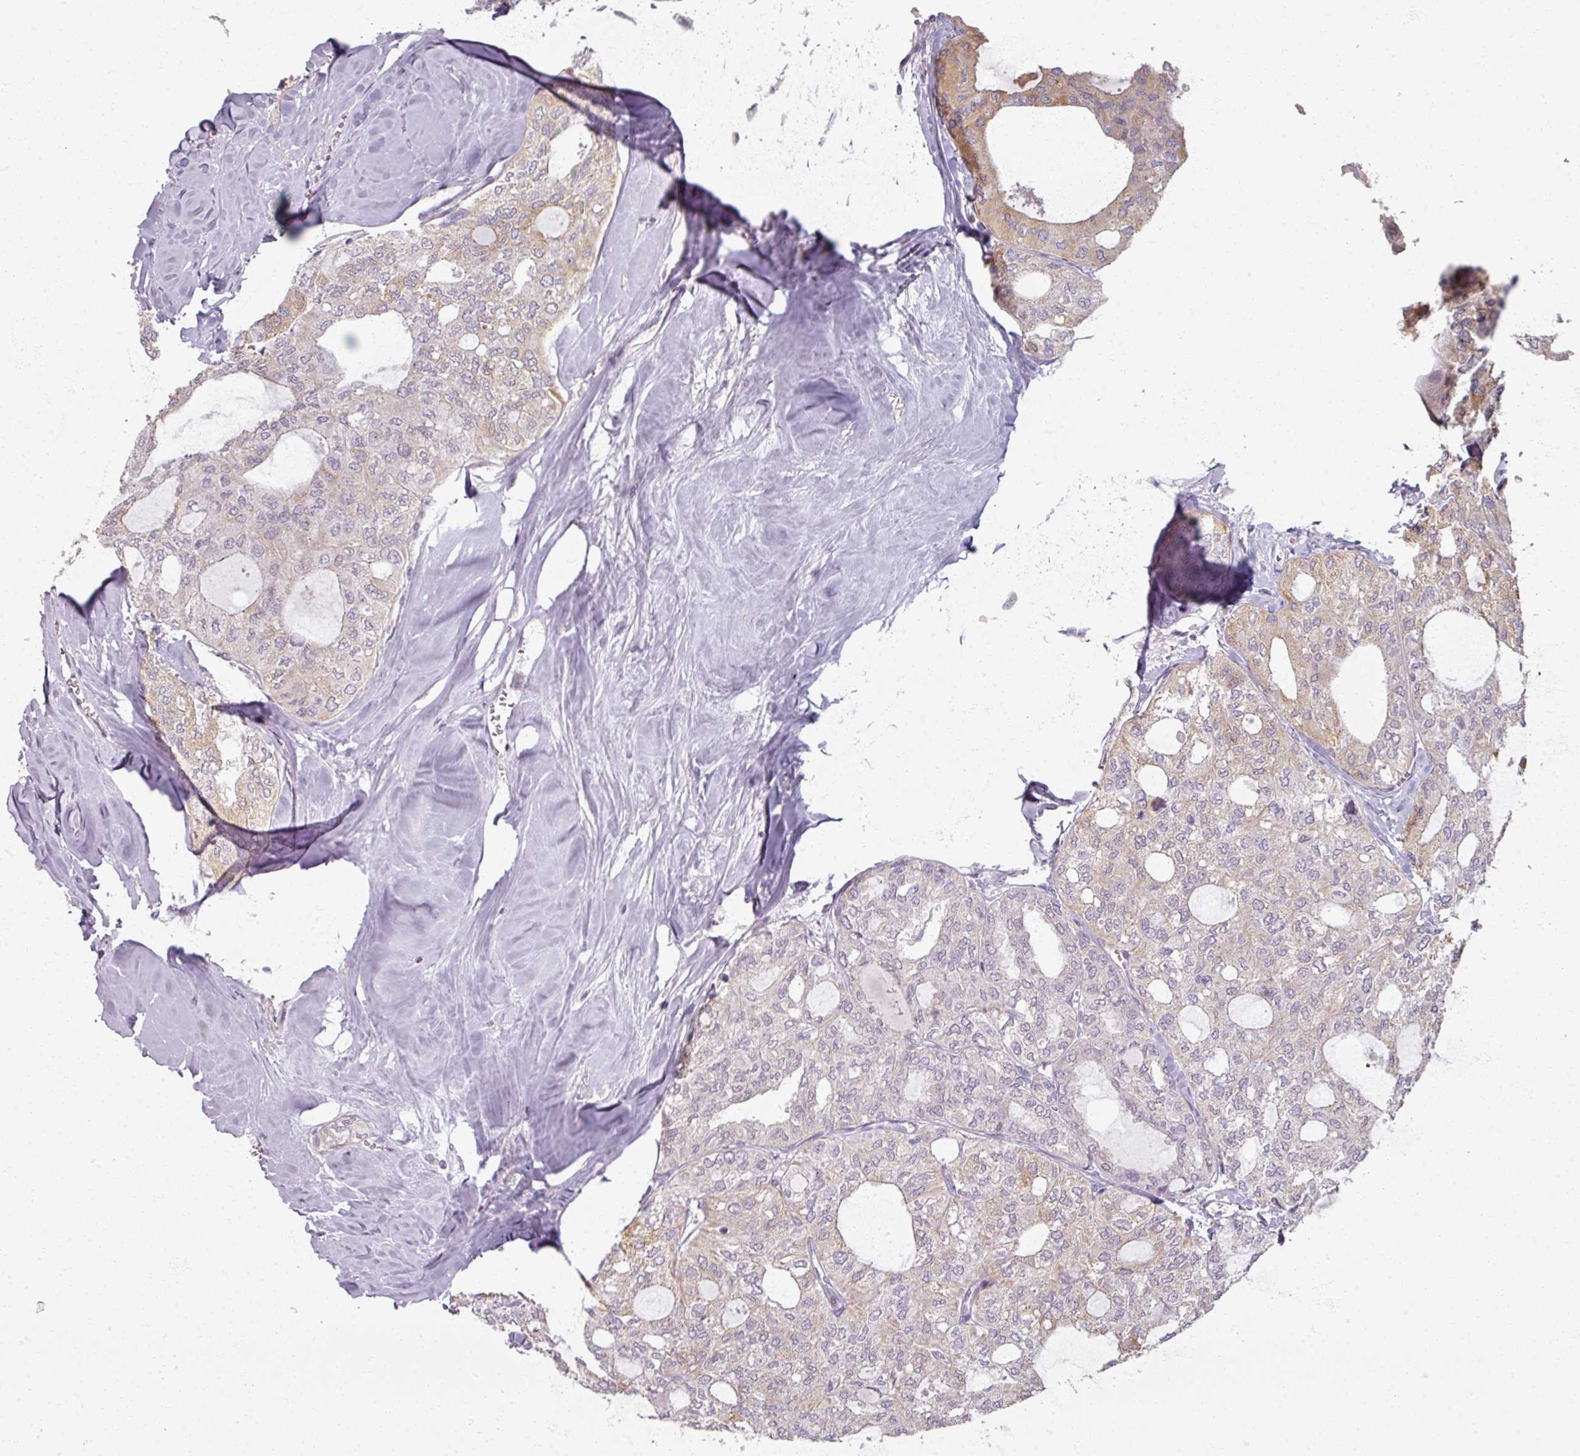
{"staining": {"intensity": "weak", "quantity": "<25%", "location": "cytoplasmic/membranous"}, "tissue": "thyroid cancer", "cell_type": "Tumor cells", "image_type": "cancer", "snomed": [{"axis": "morphology", "description": "Follicular adenoma carcinoma, NOS"}, {"axis": "topography", "description": "Thyroid gland"}], "caption": "Tumor cells show no significant expression in thyroid cancer. The staining is performed using DAB (3,3'-diaminobenzidine) brown chromogen with nuclei counter-stained in using hematoxylin.", "gene": "MYMK", "patient": {"sex": "male", "age": 75}}